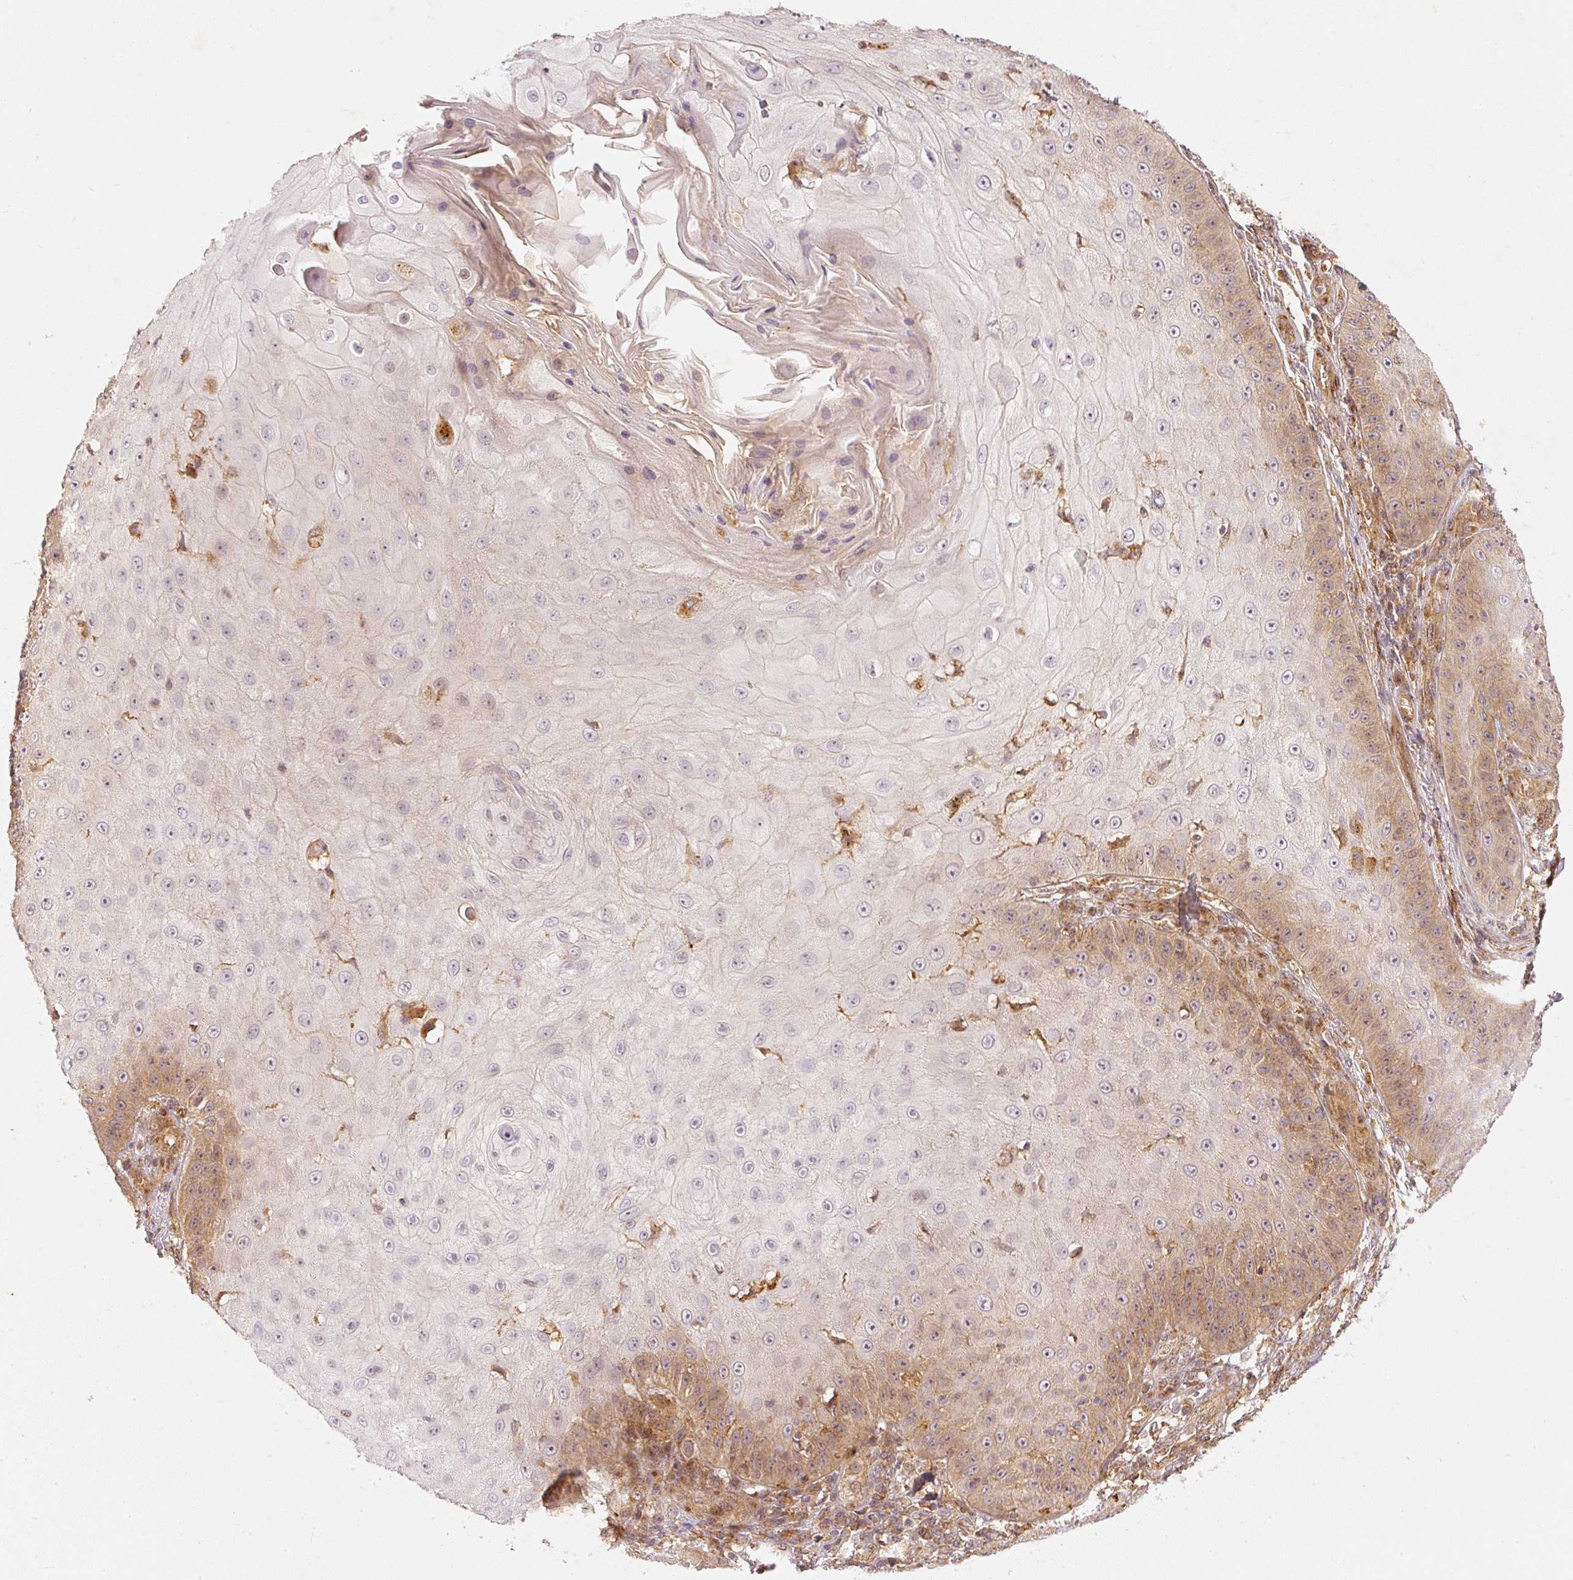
{"staining": {"intensity": "weak", "quantity": "25%-75%", "location": "cytoplasmic/membranous"}, "tissue": "skin cancer", "cell_type": "Tumor cells", "image_type": "cancer", "snomed": [{"axis": "morphology", "description": "Squamous cell carcinoma, NOS"}, {"axis": "topography", "description": "Skin"}], "caption": "Immunohistochemistry (IHC) of skin squamous cell carcinoma demonstrates low levels of weak cytoplasmic/membranous positivity in approximately 25%-75% of tumor cells.", "gene": "ZNF580", "patient": {"sex": "male", "age": 70}}